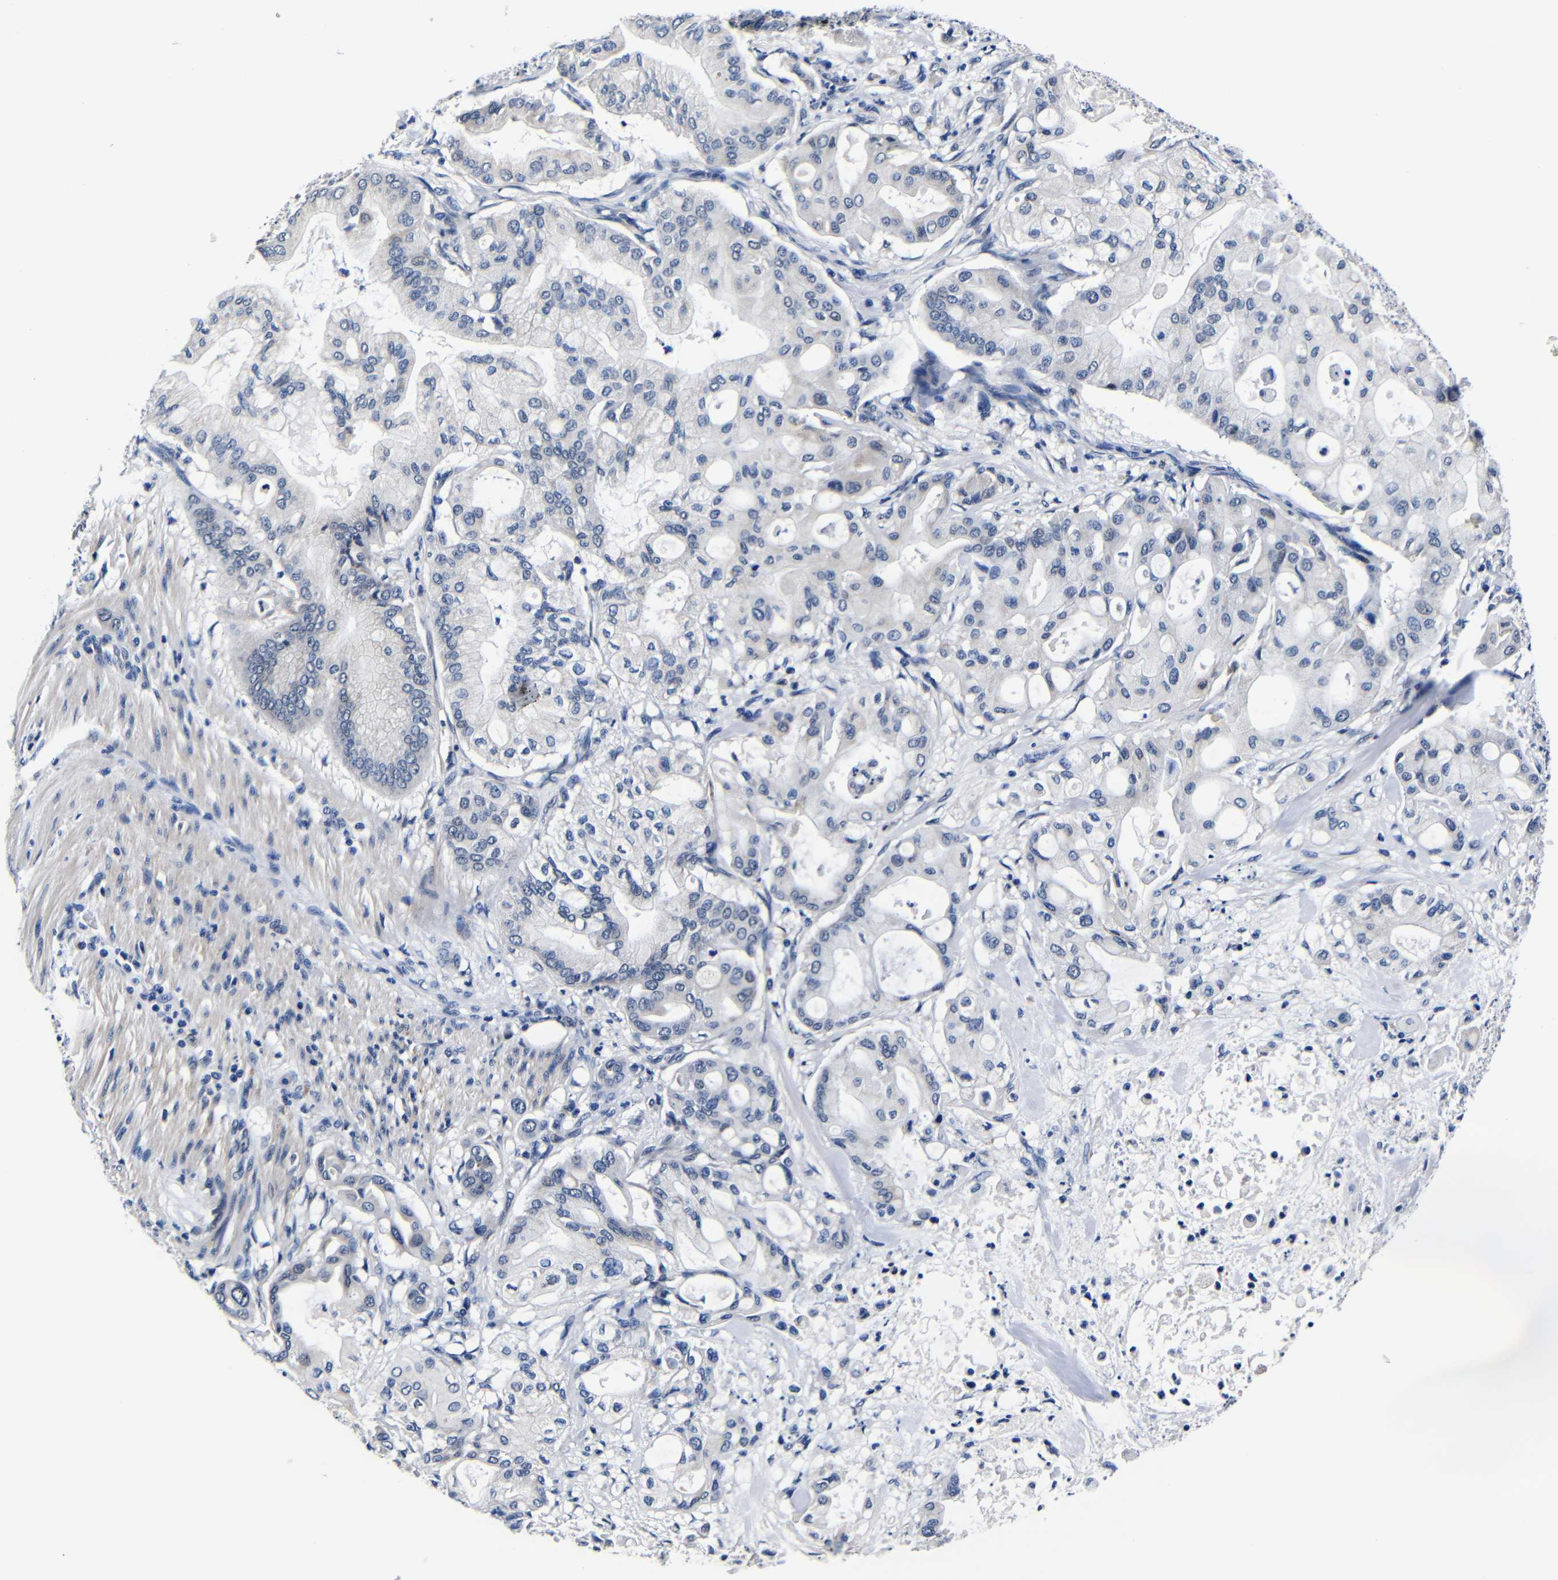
{"staining": {"intensity": "negative", "quantity": "none", "location": "none"}, "tissue": "pancreatic cancer", "cell_type": "Tumor cells", "image_type": "cancer", "snomed": [{"axis": "morphology", "description": "Adenocarcinoma, NOS"}, {"axis": "morphology", "description": "Adenocarcinoma, metastatic, NOS"}, {"axis": "topography", "description": "Lymph node"}, {"axis": "topography", "description": "Pancreas"}, {"axis": "topography", "description": "Duodenum"}], "caption": "High magnification brightfield microscopy of pancreatic cancer (adenocarcinoma) stained with DAB (3,3'-diaminobenzidine) (brown) and counterstained with hematoxylin (blue): tumor cells show no significant positivity. The staining is performed using DAB (3,3'-diaminobenzidine) brown chromogen with nuclei counter-stained in using hematoxylin.", "gene": "DEPP1", "patient": {"sex": "female", "age": 64}}